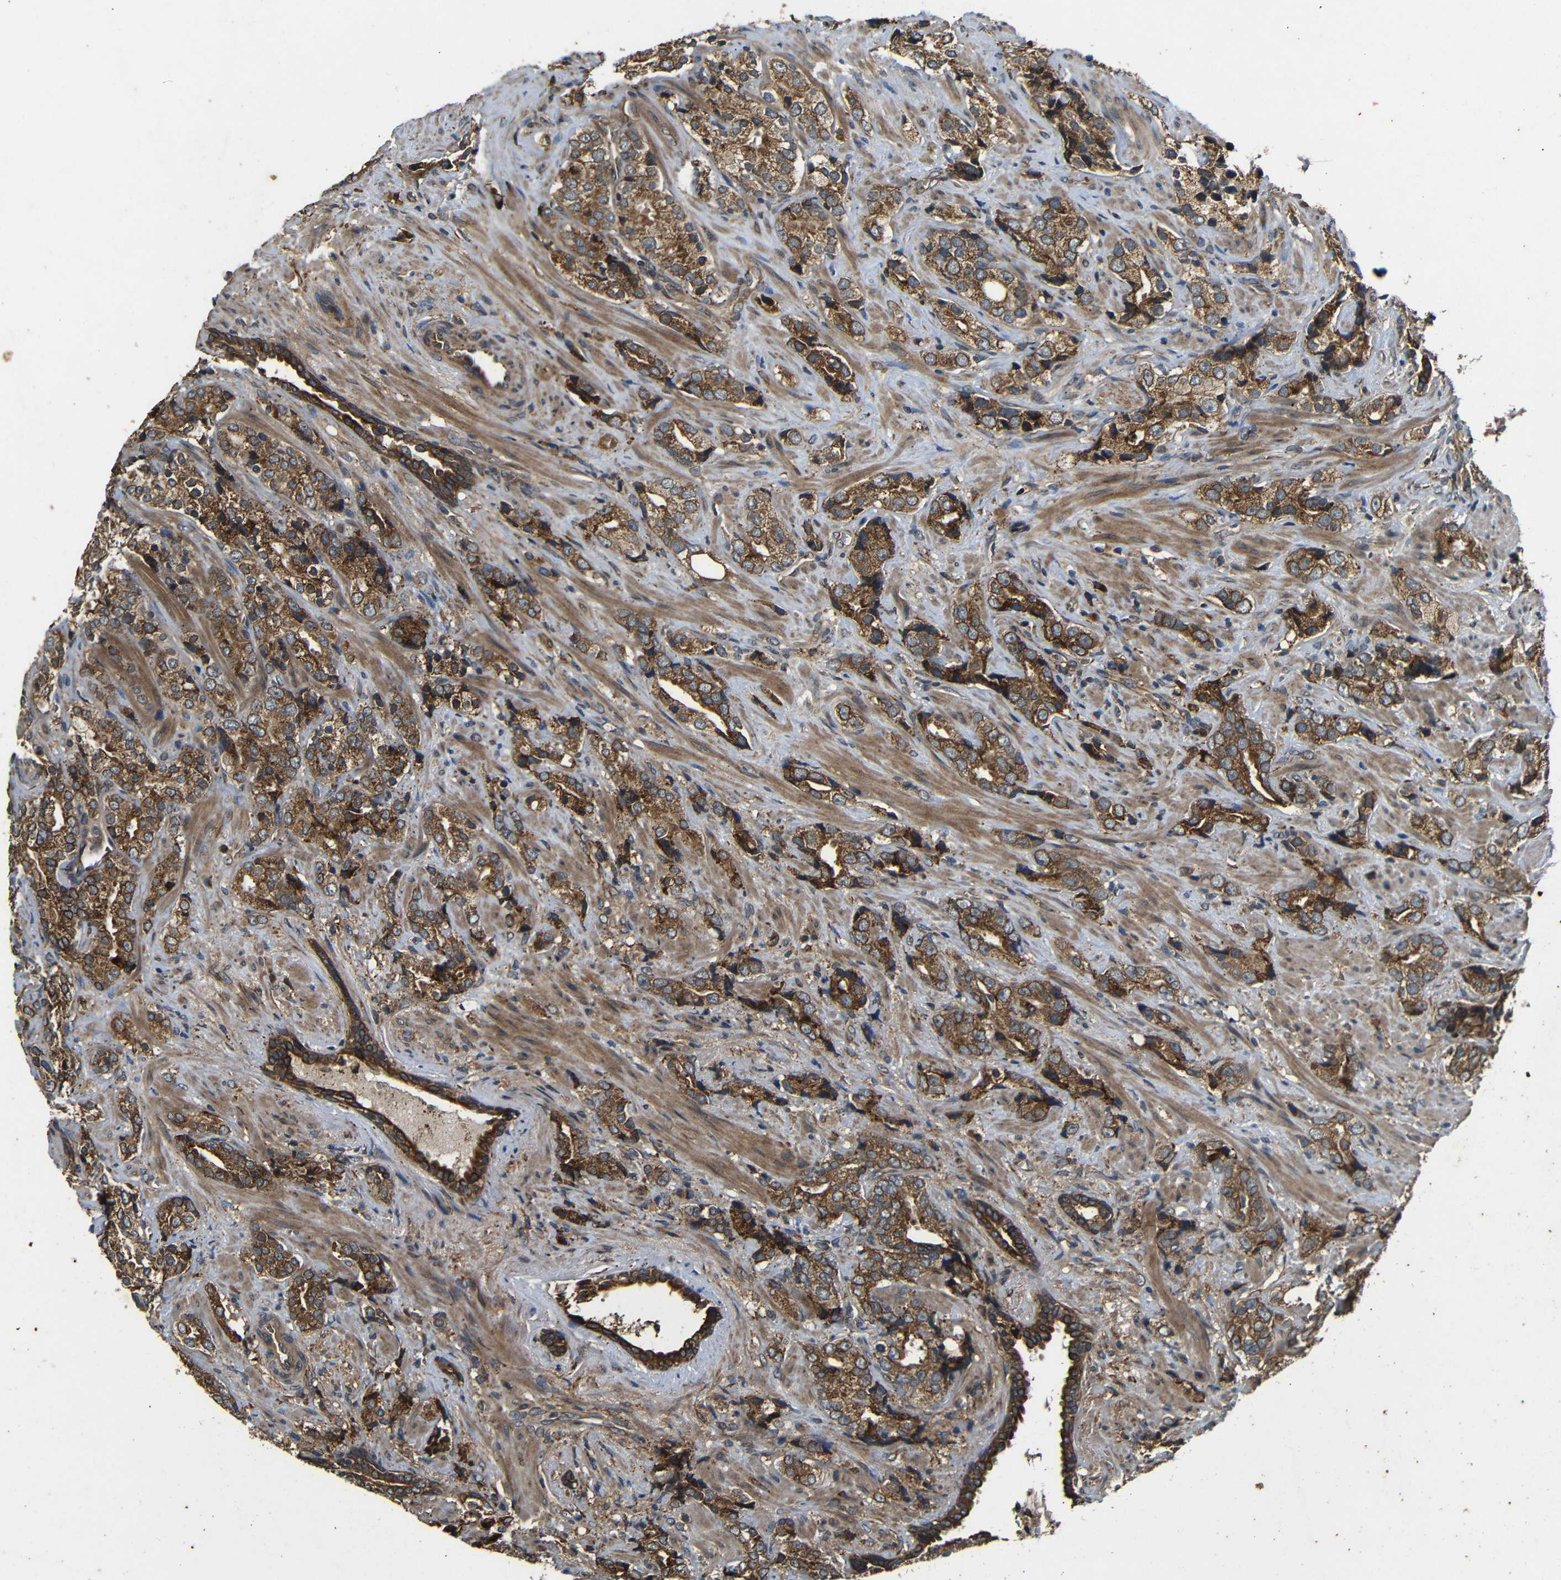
{"staining": {"intensity": "strong", "quantity": ">75%", "location": "cytoplasmic/membranous"}, "tissue": "prostate cancer", "cell_type": "Tumor cells", "image_type": "cancer", "snomed": [{"axis": "morphology", "description": "Adenocarcinoma, High grade"}, {"axis": "topography", "description": "Prostate"}], "caption": "Immunohistochemical staining of human high-grade adenocarcinoma (prostate) exhibits high levels of strong cytoplasmic/membranous positivity in approximately >75% of tumor cells.", "gene": "TRPC1", "patient": {"sex": "male", "age": 71}}